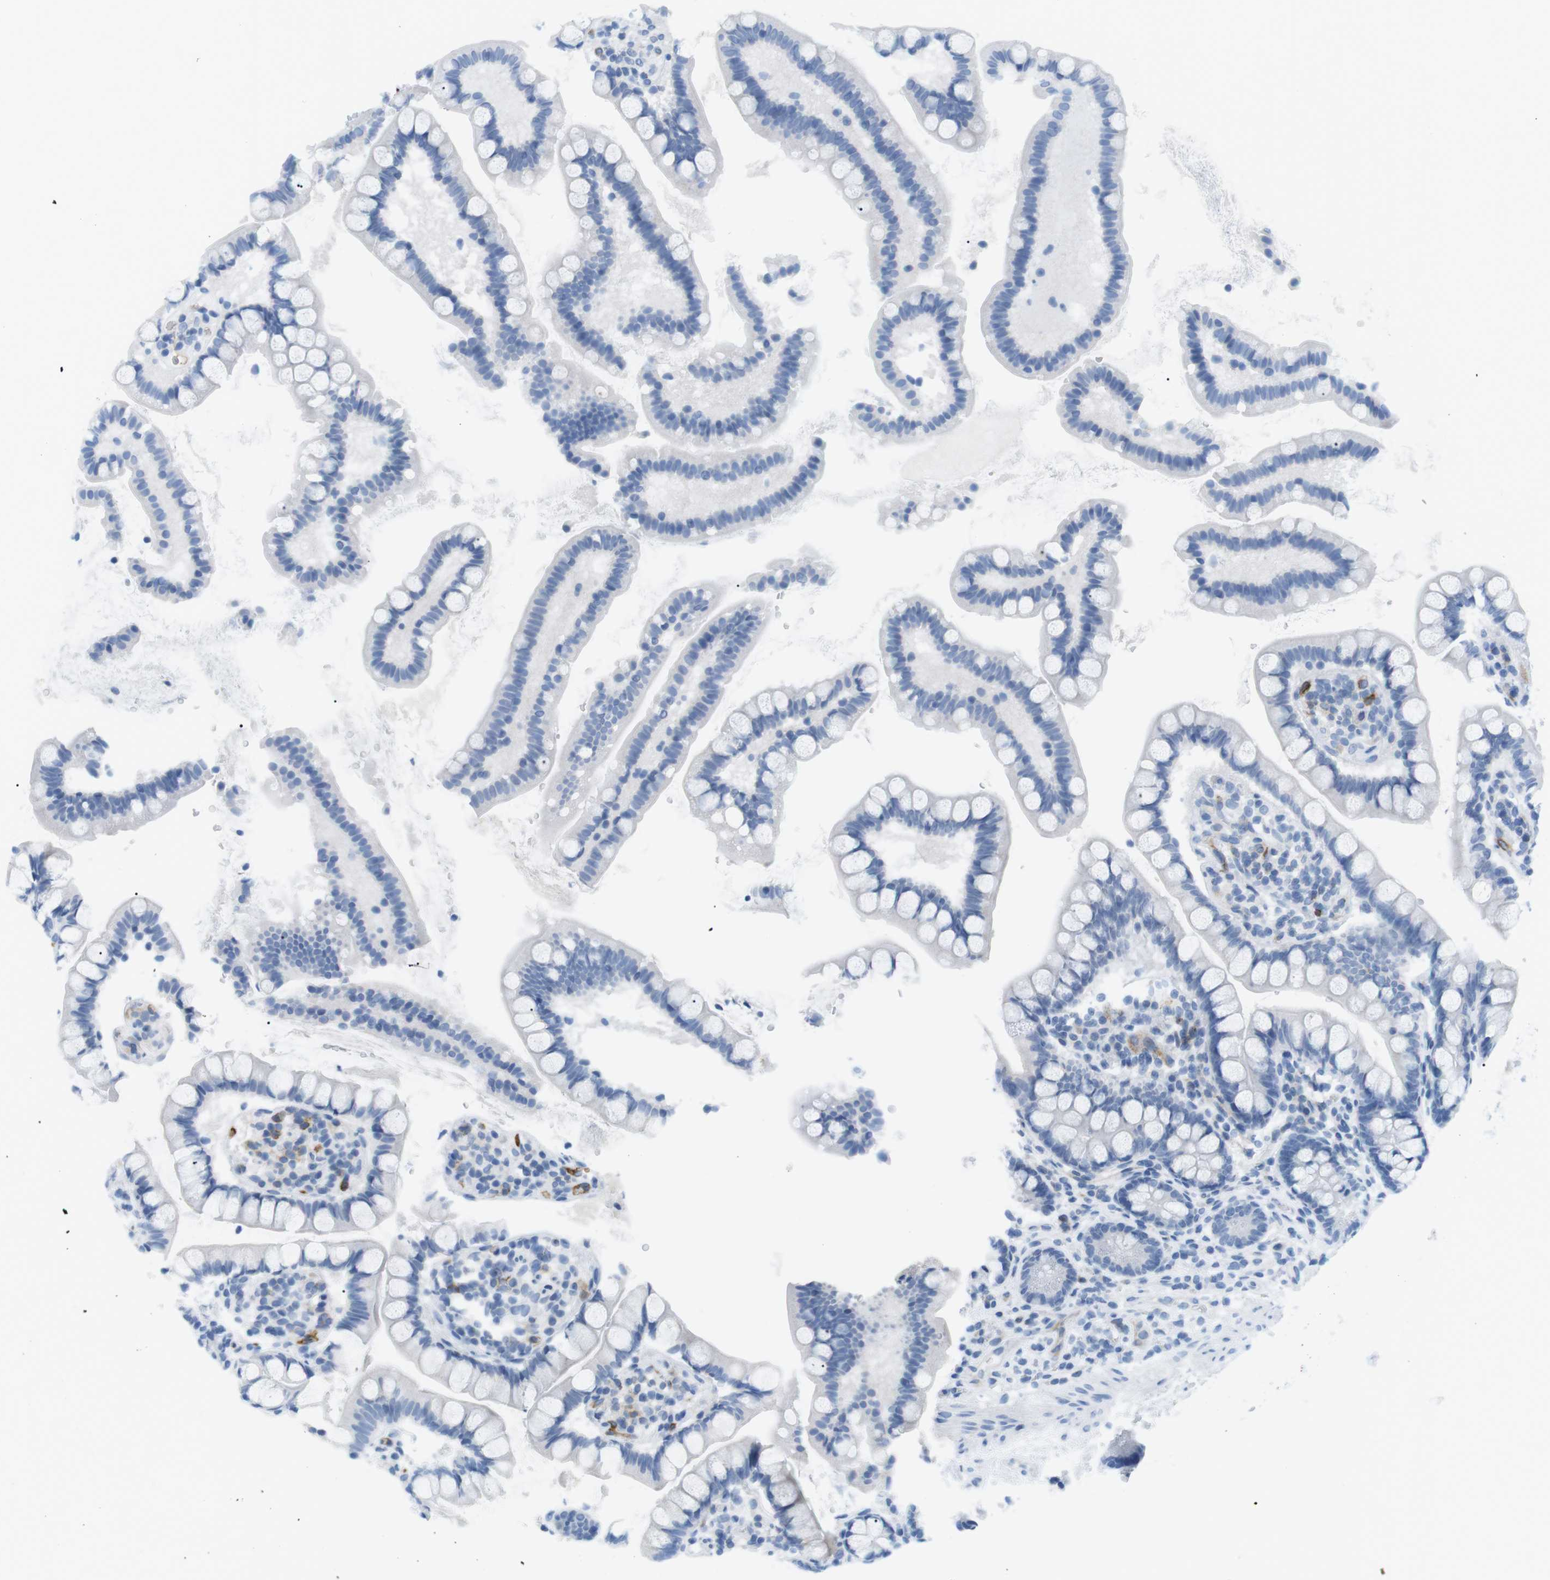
{"staining": {"intensity": "negative", "quantity": "none", "location": "none"}, "tissue": "small intestine", "cell_type": "Glandular cells", "image_type": "normal", "snomed": [{"axis": "morphology", "description": "Normal tissue, NOS"}, {"axis": "topography", "description": "Small intestine"}], "caption": "The IHC micrograph has no significant expression in glandular cells of small intestine. Brightfield microscopy of immunohistochemistry stained with DAB (brown) and hematoxylin (blue), captured at high magnification.", "gene": "TNFRSF4", "patient": {"sex": "female", "age": 84}}